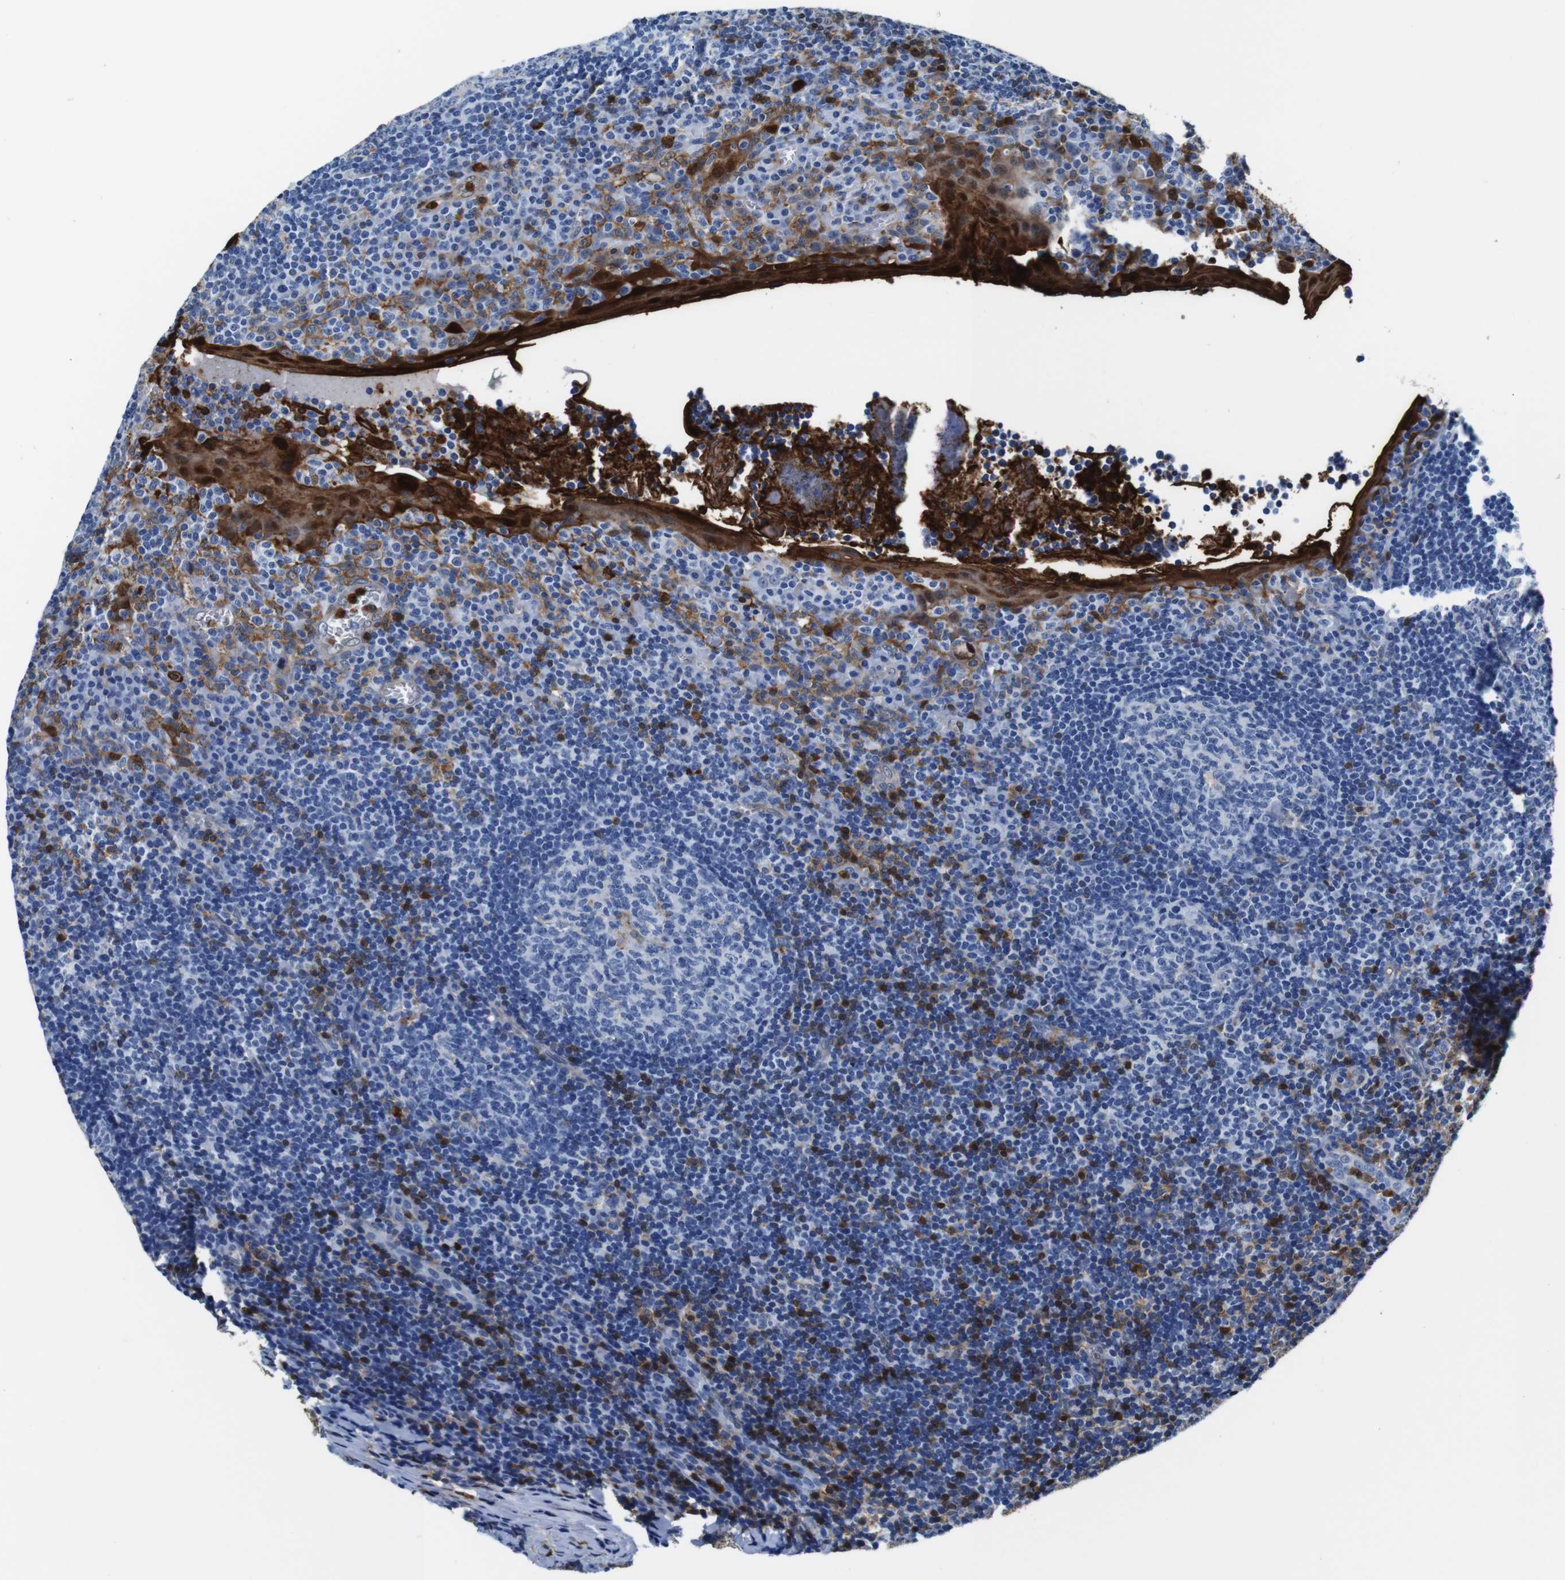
{"staining": {"intensity": "weak", "quantity": "<25%", "location": "cytoplasmic/membranous"}, "tissue": "tonsil", "cell_type": "Germinal center cells", "image_type": "normal", "snomed": [{"axis": "morphology", "description": "Normal tissue, NOS"}, {"axis": "topography", "description": "Tonsil"}], "caption": "High magnification brightfield microscopy of normal tonsil stained with DAB (3,3'-diaminobenzidine) (brown) and counterstained with hematoxylin (blue): germinal center cells show no significant expression. (DAB (3,3'-diaminobenzidine) IHC visualized using brightfield microscopy, high magnification).", "gene": "ANXA1", "patient": {"sex": "male", "age": 37}}